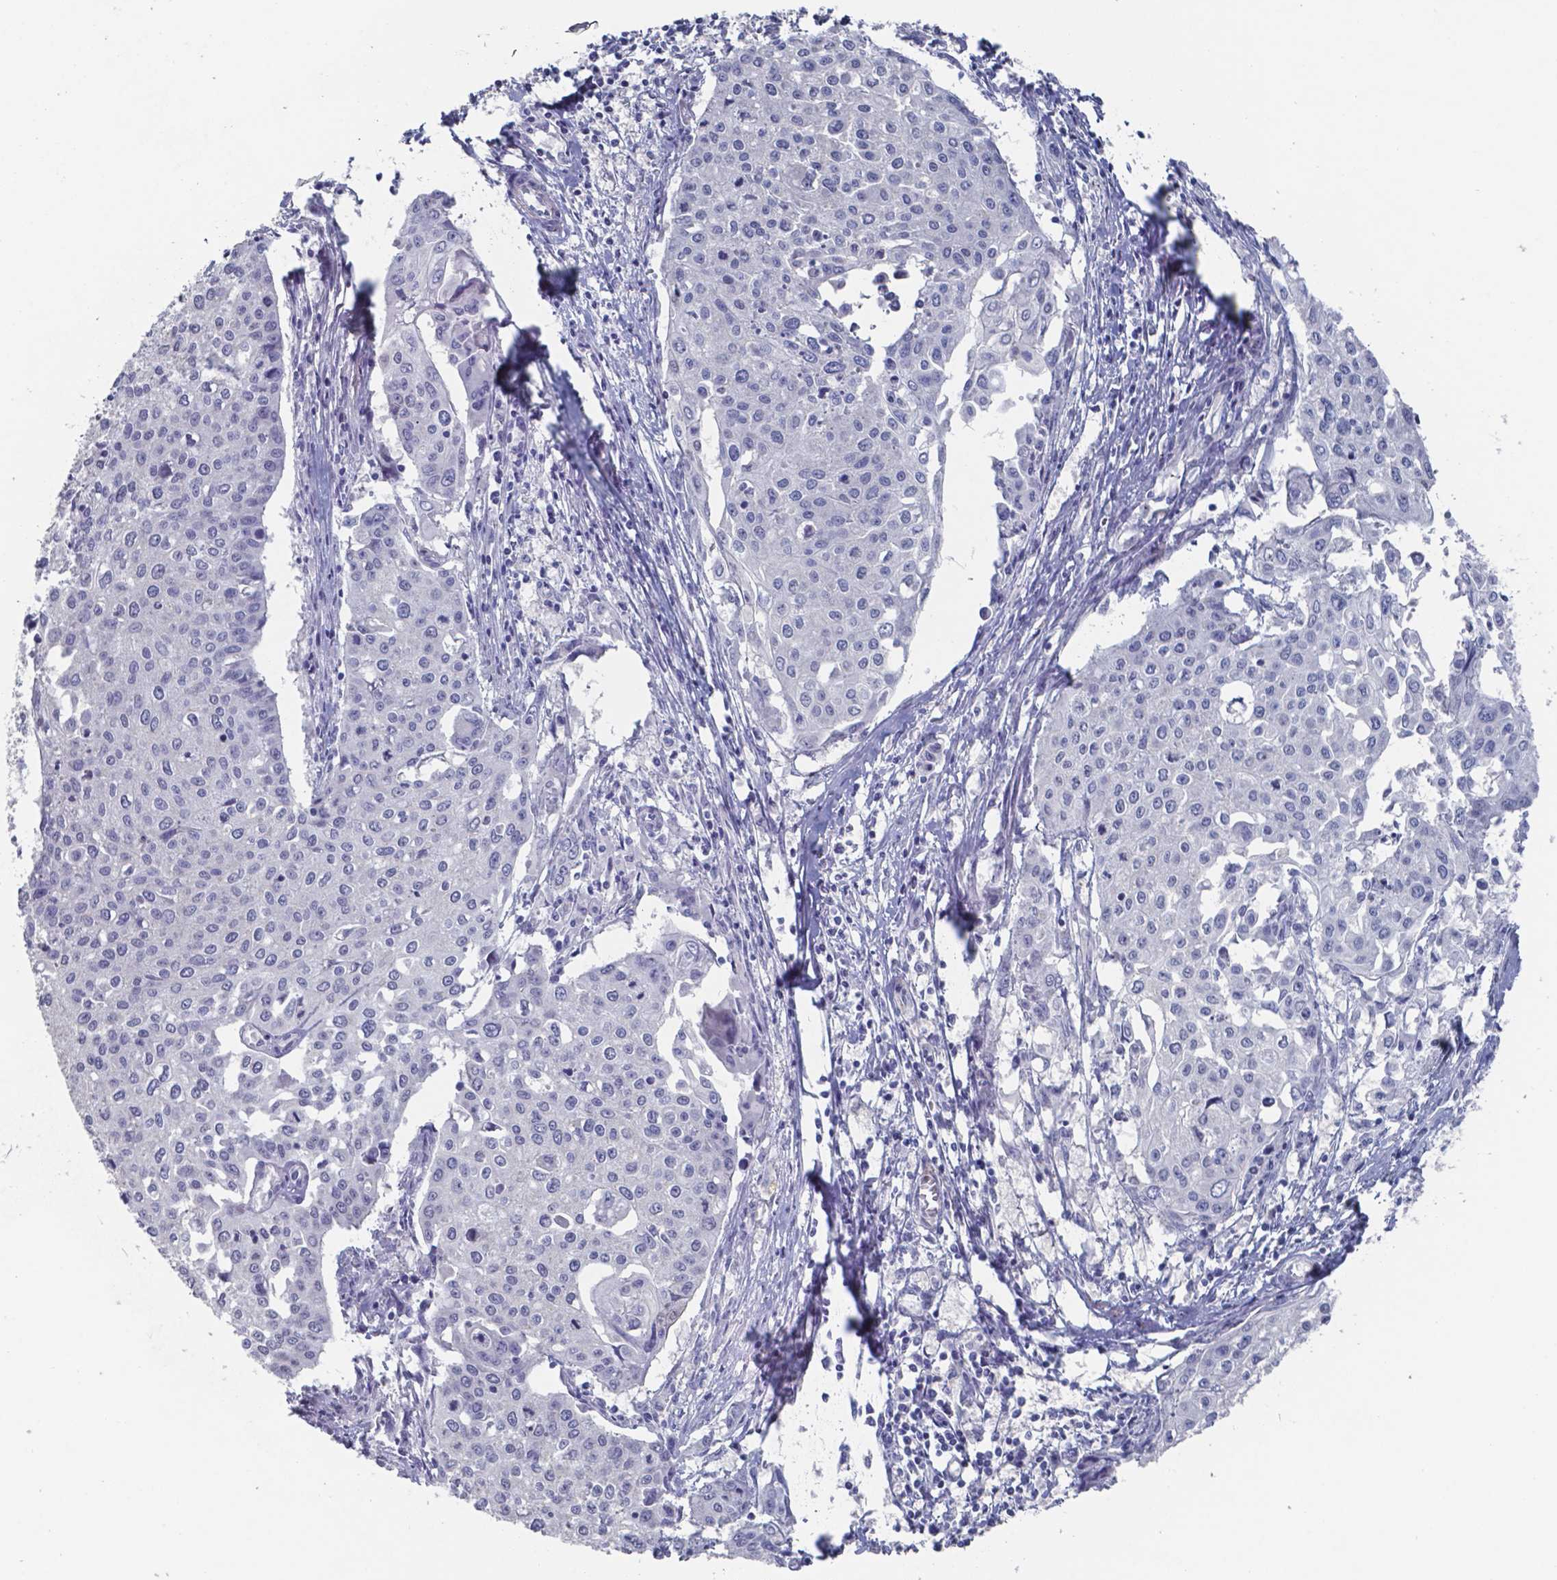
{"staining": {"intensity": "negative", "quantity": "none", "location": "none"}, "tissue": "cervical cancer", "cell_type": "Tumor cells", "image_type": "cancer", "snomed": [{"axis": "morphology", "description": "Squamous cell carcinoma, NOS"}, {"axis": "topography", "description": "Cervix"}], "caption": "This is an immunohistochemistry (IHC) photomicrograph of cervical squamous cell carcinoma. There is no positivity in tumor cells.", "gene": "PLA2R1", "patient": {"sex": "female", "age": 38}}